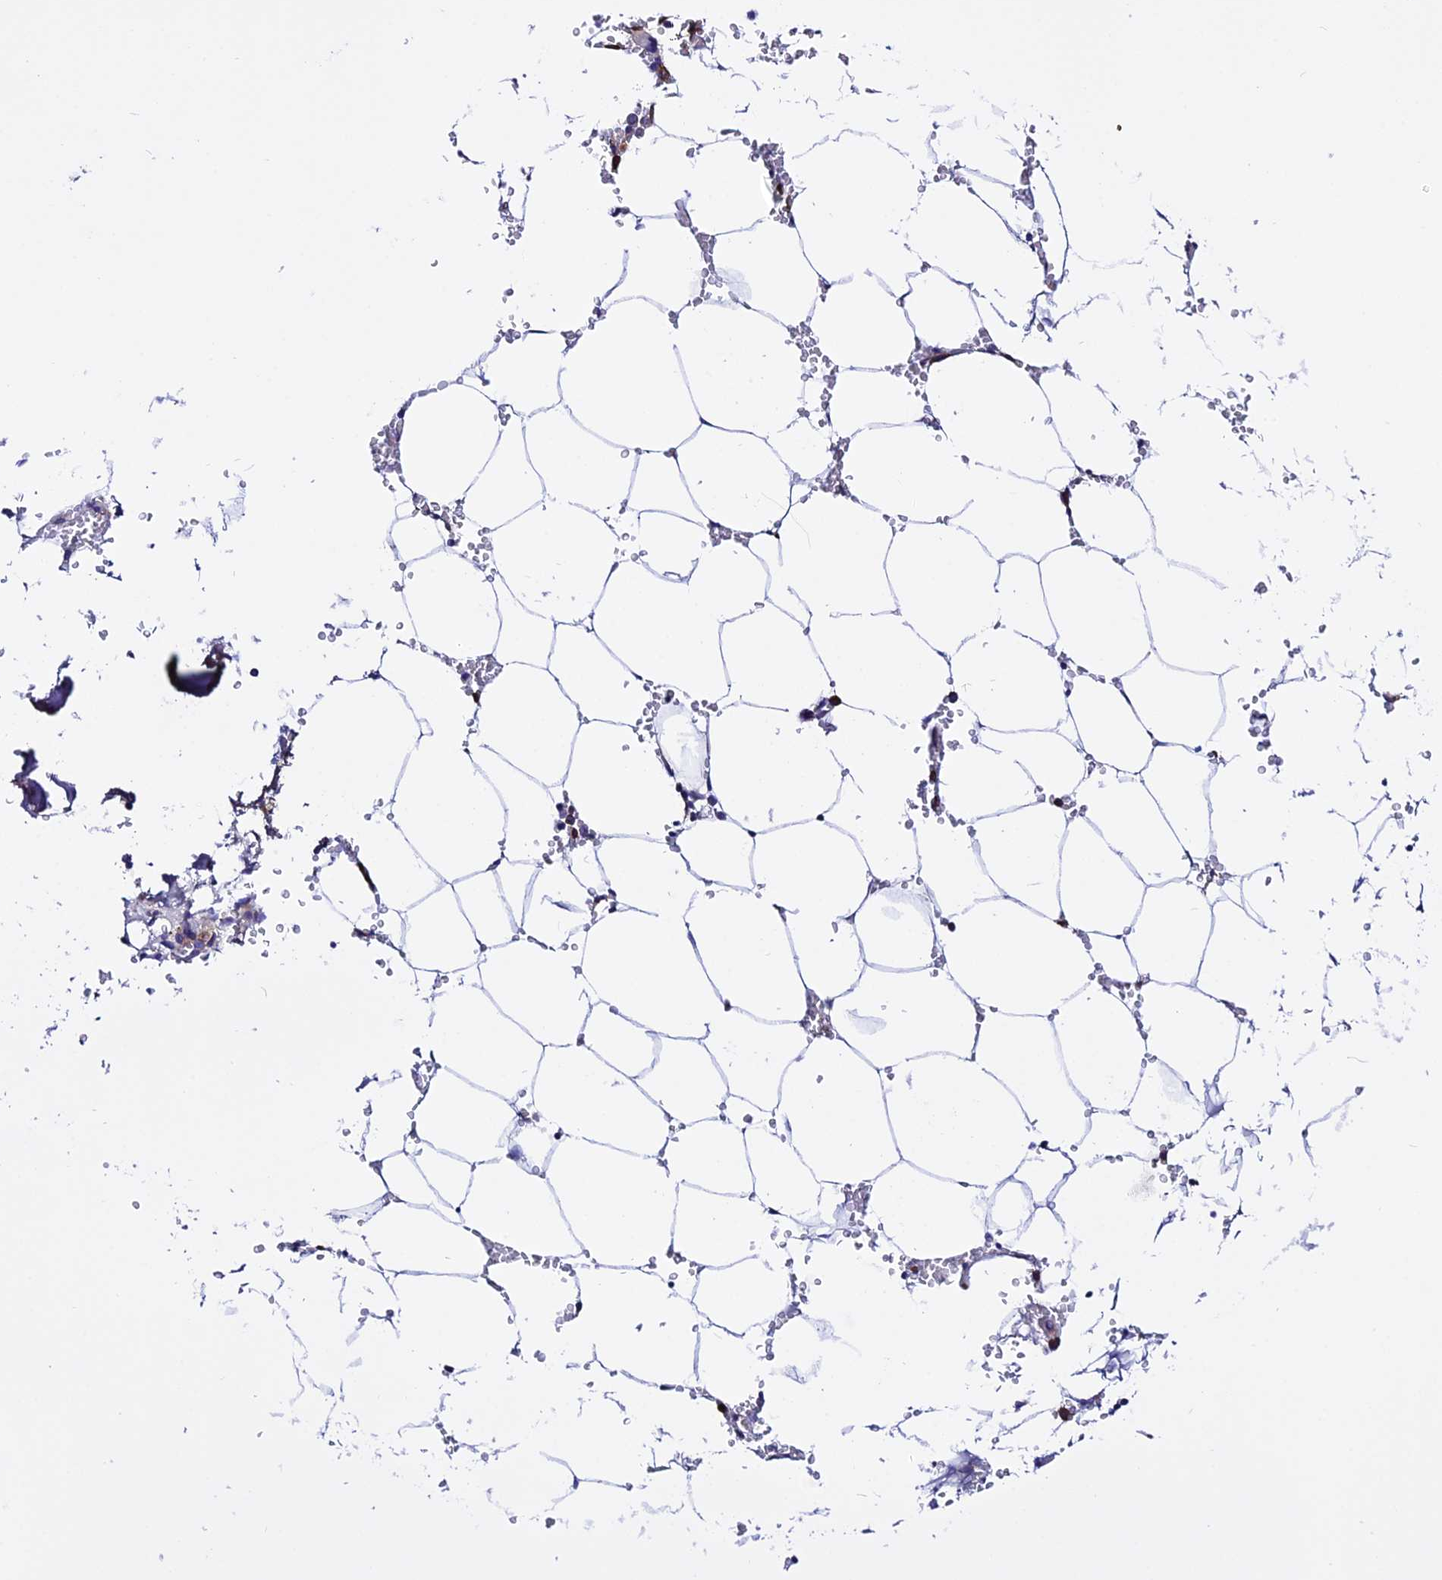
{"staining": {"intensity": "negative", "quantity": "none", "location": "none"}, "tissue": "bone marrow", "cell_type": "Hematopoietic cells", "image_type": "normal", "snomed": [{"axis": "morphology", "description": "Normal tissue, NOS"}, {"axis": "topography", "description": "Bone marrow"}], "caption": "The immunohistochemistry photomicrograph has no significant staining in hematopoietic cells of bone marrow. (DAB IHC with hematoxylin counter stain).", "gene": "EEF1G", "patient": {"sex": "male", "age": 70}}